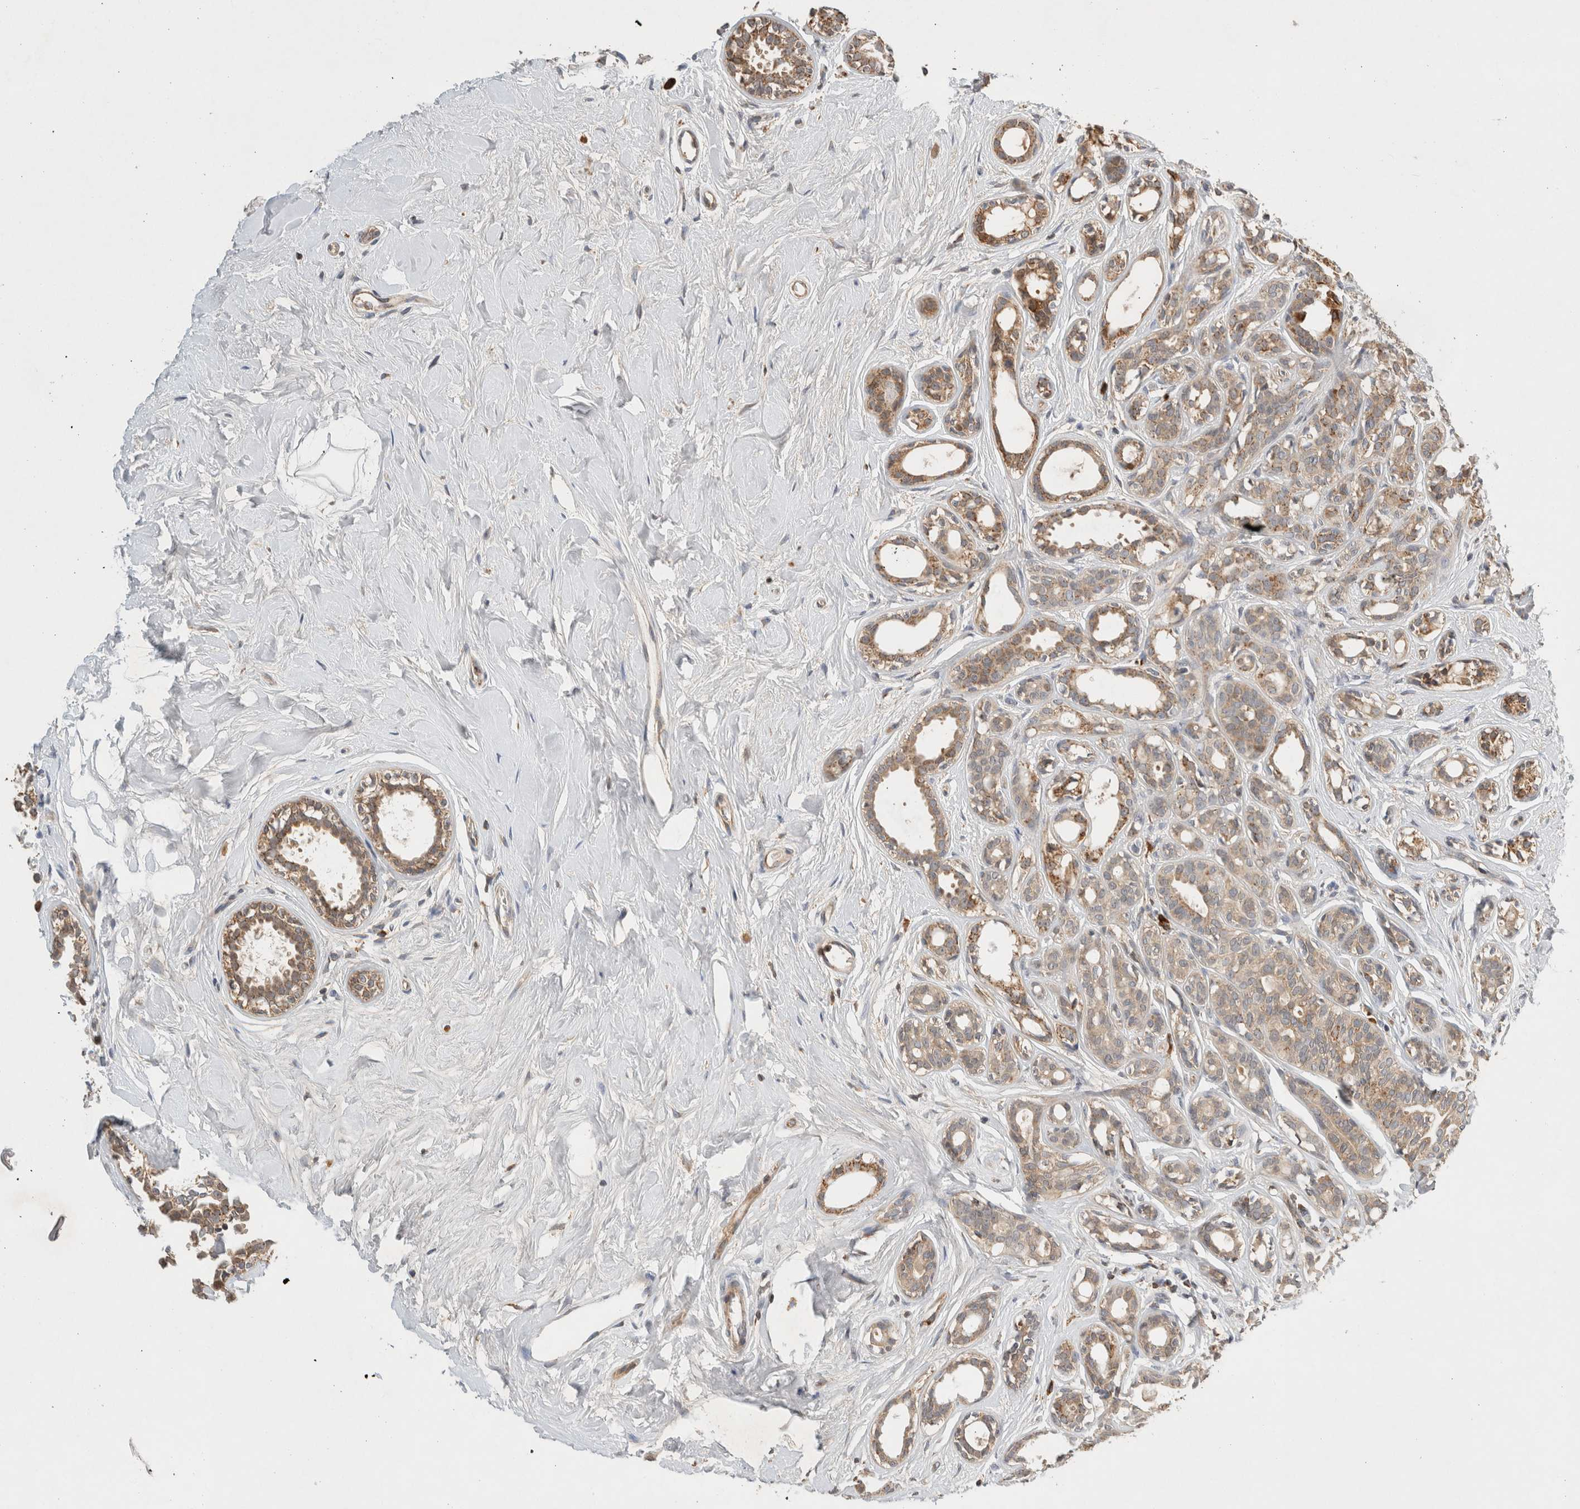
{"staining": {"intensity": "moderate", "quantity": "25%-75%", "location": "cytoplasmic/membranous"}, "tissue": "breast cancer", "cell_type": "Tumor cells", "image_type": "cancer", "snomed": [{"axis": "morphology", "description": "Duct carcinoma"}, {"axis": "topography", "description": "Breast"}], "caption": "Breast cancer stained with a brown dye demonstrates moderate cytoplasmic/membranous positive positivity in approximately 25%-75% of tumor cells.", "gene": "AMPD1", "patient": {"sex": "female", "age": 55}}